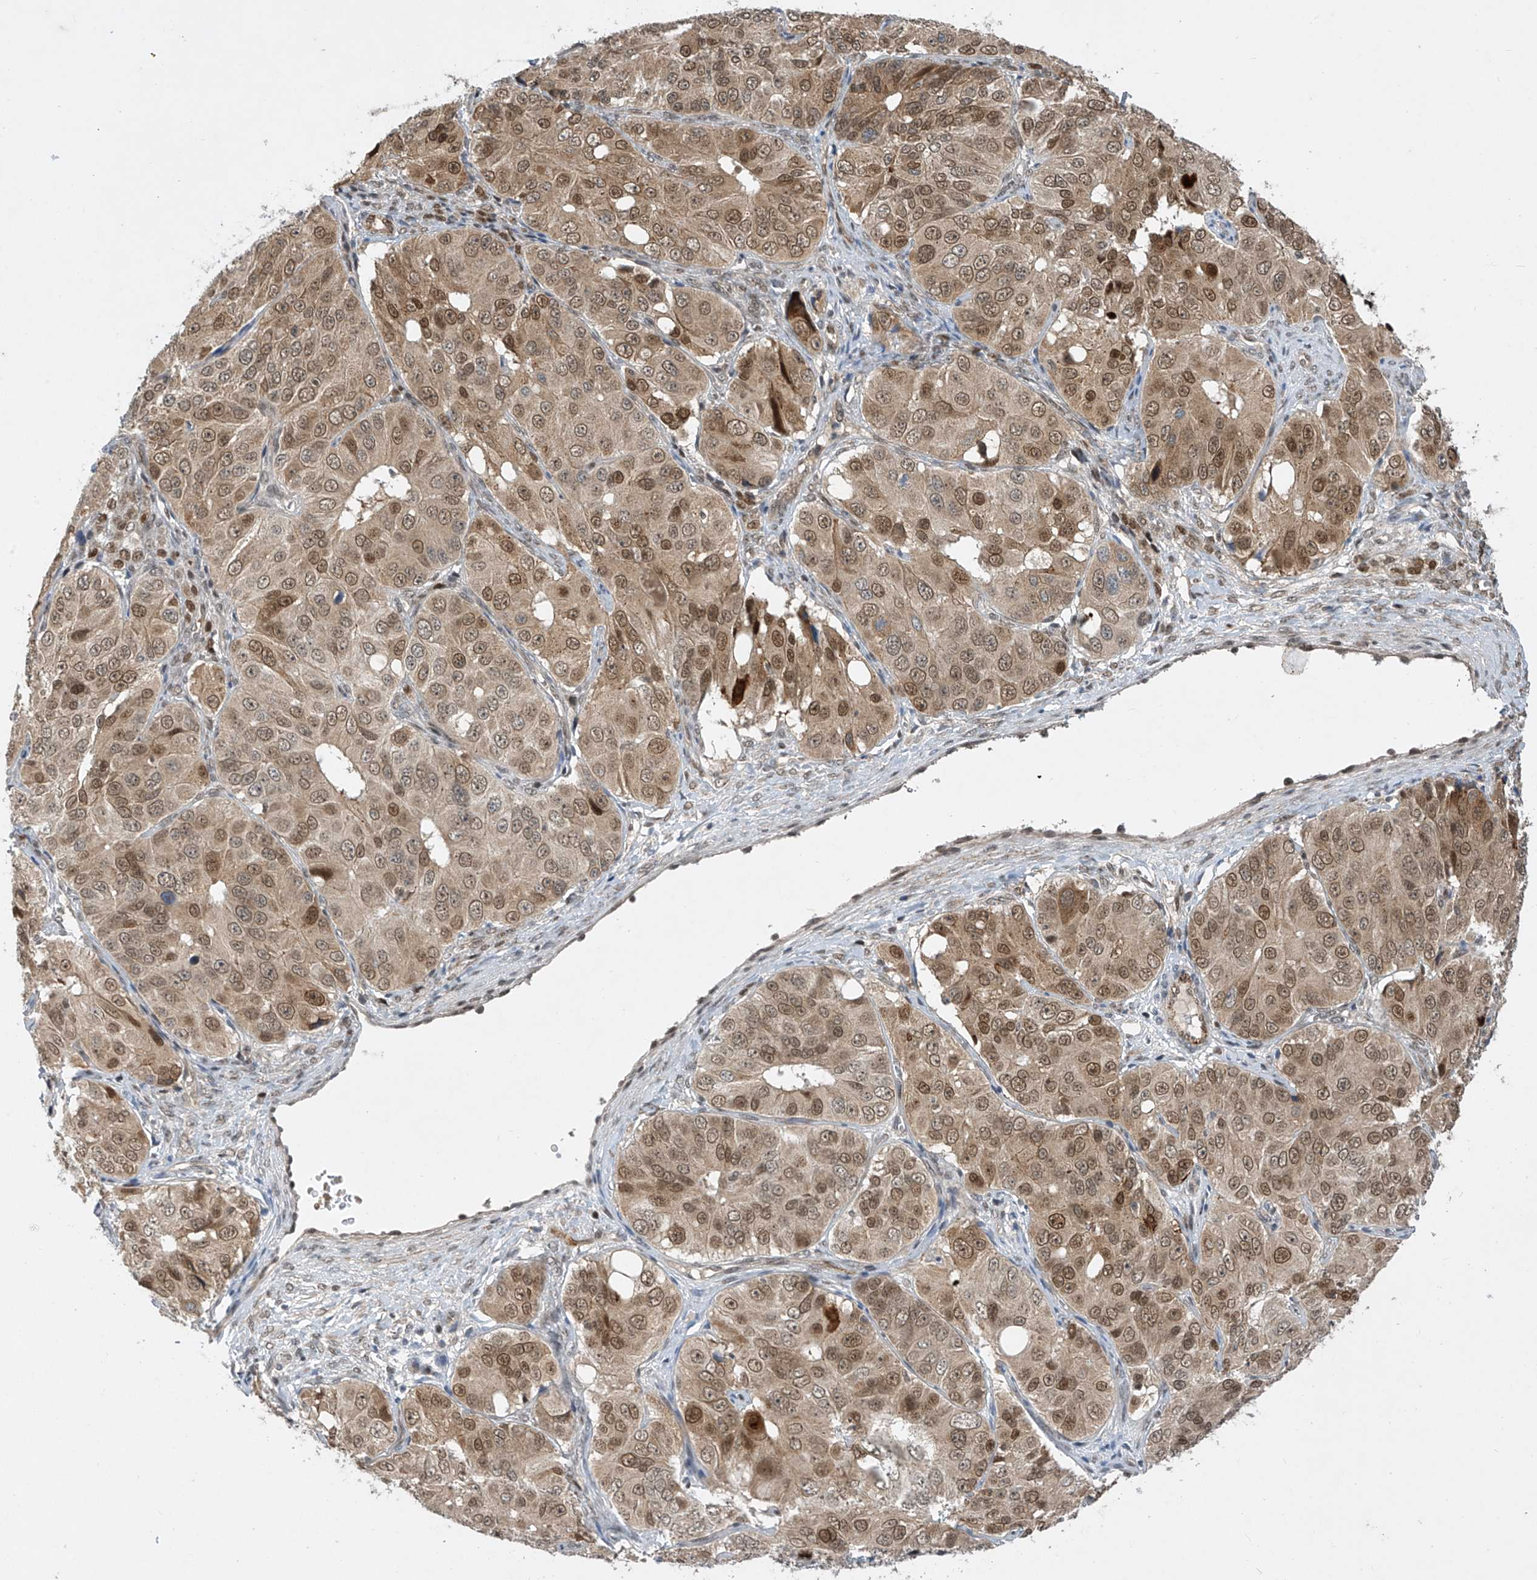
{"staining": {"intensity": "moderate", "quantity": ">75%", "location": "cytoplasmic/membranous,nuclear"}, "tissue": "ovarian cancer", "cell_type": "Tumor cells", "image_type": "cancer", "snomed": [{"axis": "morphology", "description": "Carcinoma, endometroid"}, {"axis": "topography", "description": "Ovary"}], "caption": "The micrograph demonstrates staining of ovarian cancer, revealing moderate cytoplasmic/membranous and nuclear protein expression (brown color) within tumor cells. Using DAB (brown) and hematoxylin (blue) stains, captured at high magnification using brightfield microscopy.", "gene": "LAGE3", "patient": {"sex": "female", "age": 51}}